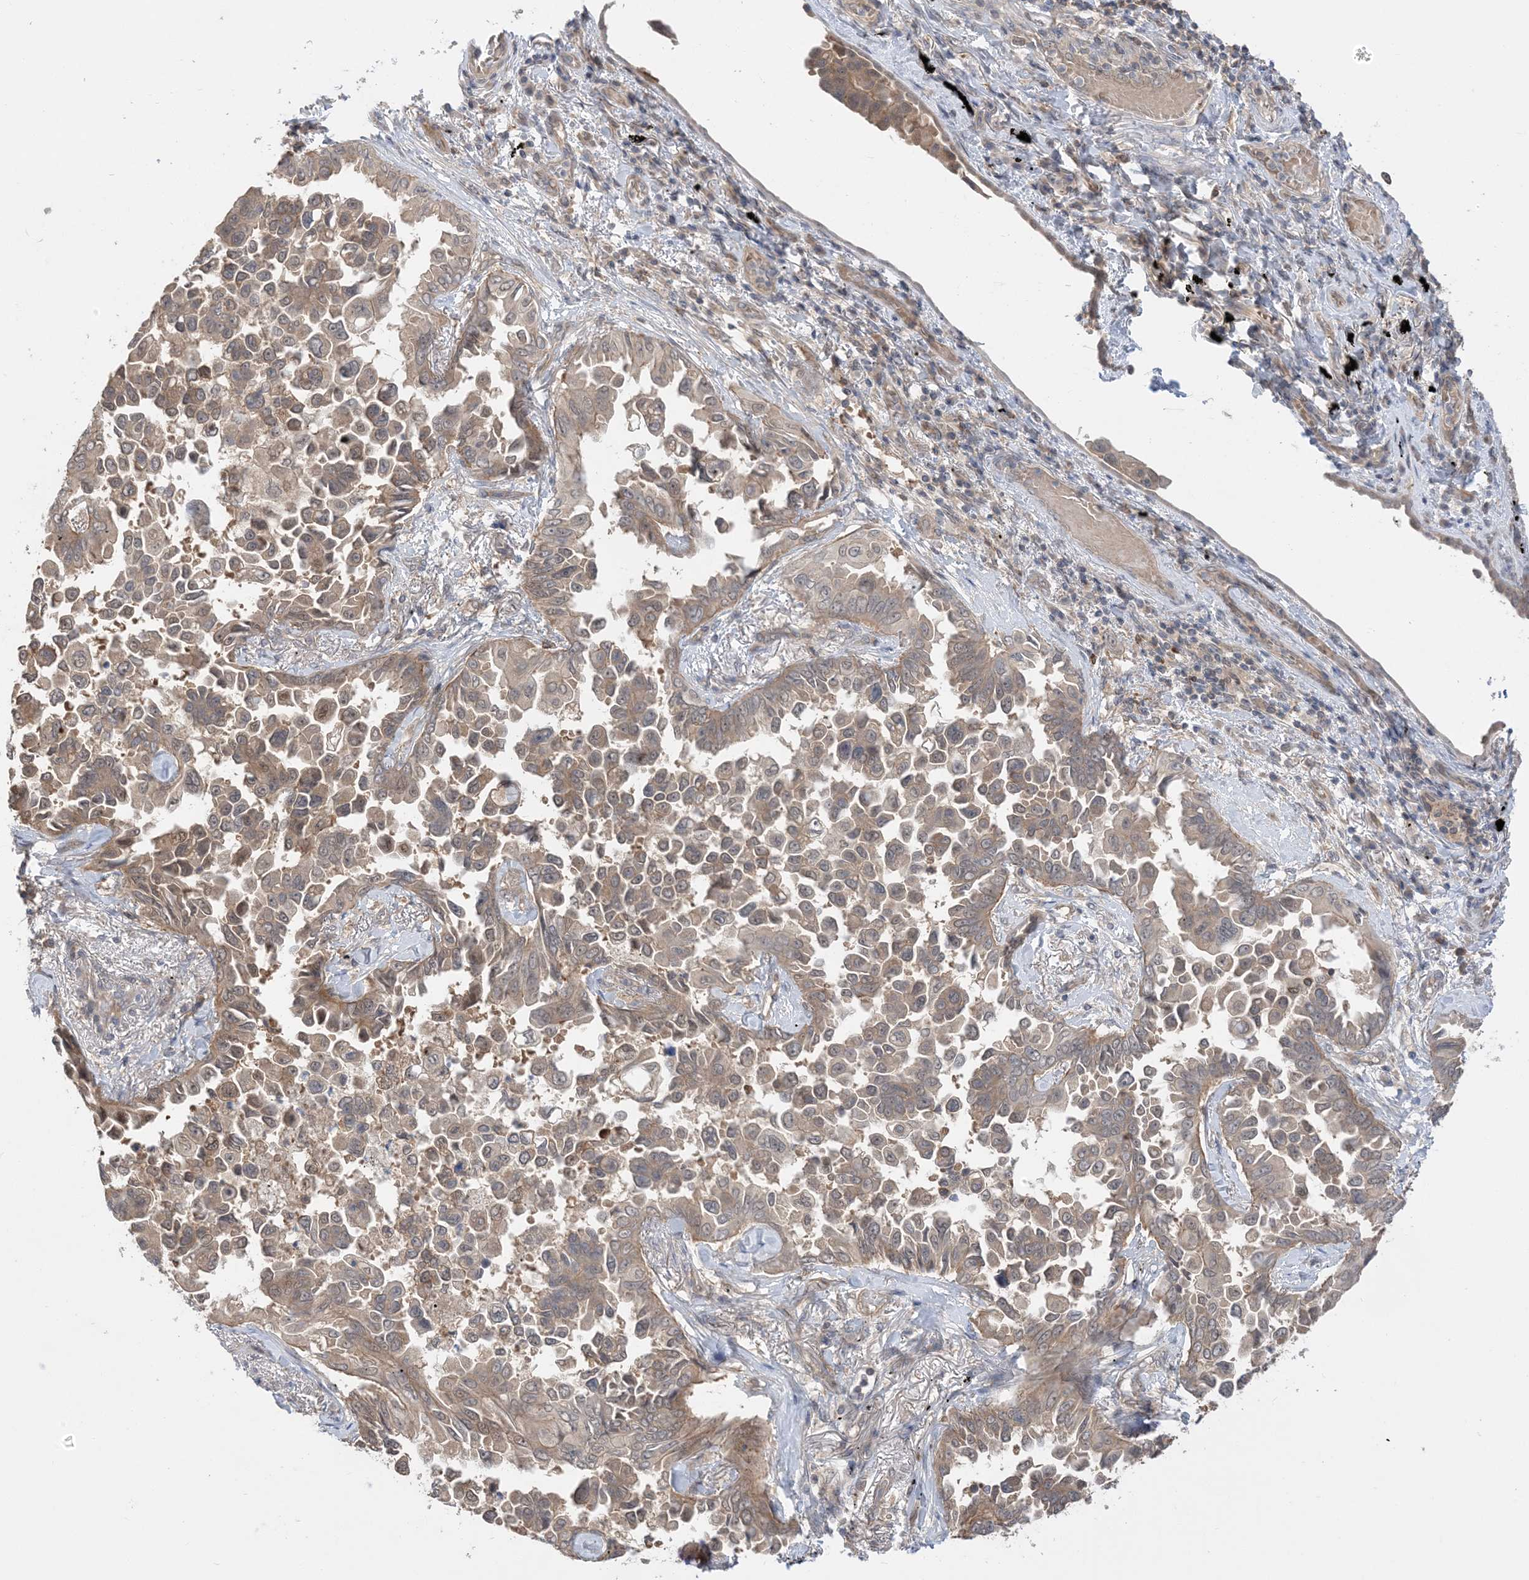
{"staining": {"intensity": "moderate", "quantity": ">75%", "location": "cytoplasmic/membranous"}, "tissue": "lung cancer", "cell_type": "Tumor cells", "image_type": "cancer", "snomed": [{"axis": "morphology", "description": "Adenocarcinoma, NOS"}, {"axis": "topography", "description": "Lung"}], "caption": "Immunohistochemical staining of adenocarcinoma (lung) demonstrates moderate cytoplasmic/membranous protein expression in about >75% of tumor cells.", "gene": "WDR26", "patient": {"sex": "female", "age": 67}}